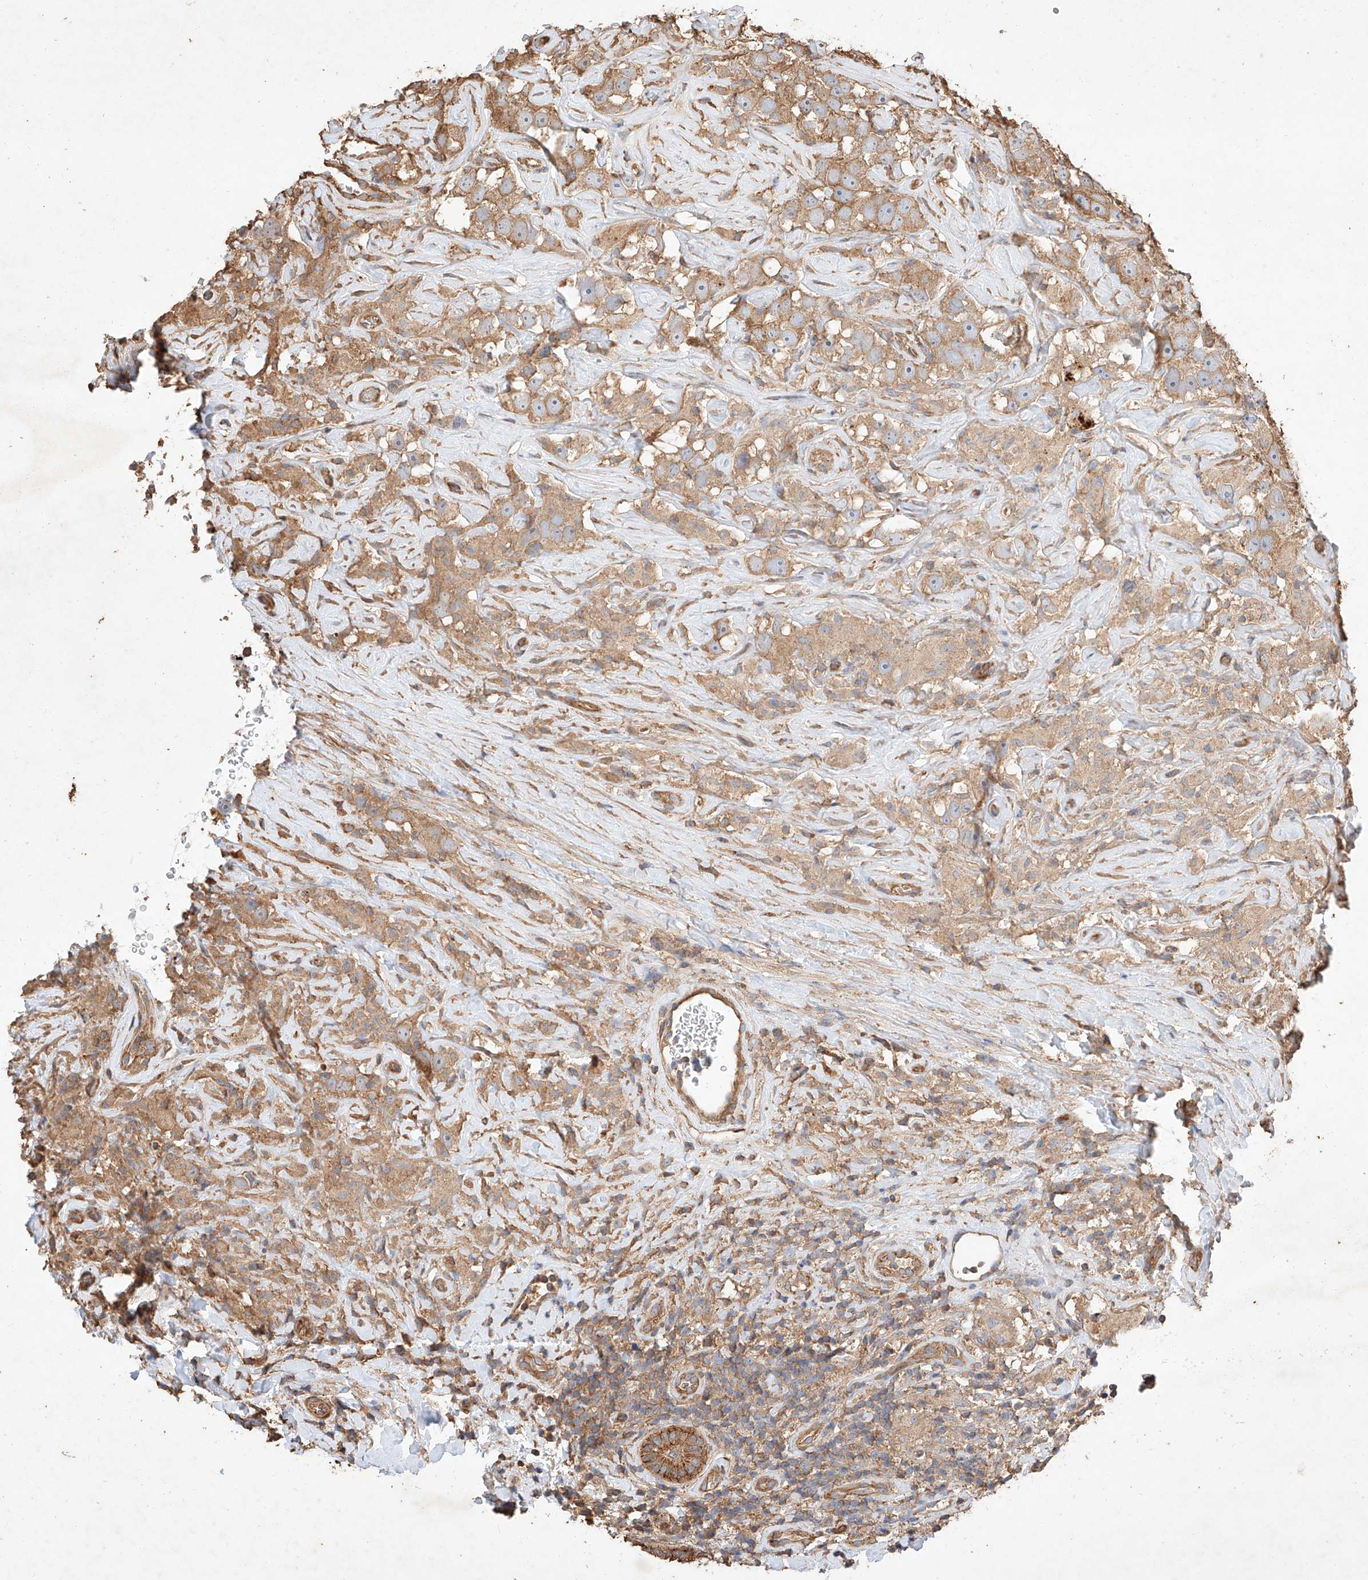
{"staining": {"intensity": "moderate", "quantity": ">75%", "location": "cytoplasmic/membranous"}, "tissue": "testis cancer", "cell_type": "Tumor cells", "image_type": "cancer", "snomed": [{"axis": "morphology", "description": "Seminoma, NOS"}, {"axis": "topography", "description": "Testis"}], "caption": "This image shows immunohistochemistry (IHC) staining of seminoma (testis), with medium moderate cytoplasmic/membranous expression in about >75% of tumor cells.", "gene": "GHDC", "patient": {"sex": "male", "age": 49}}